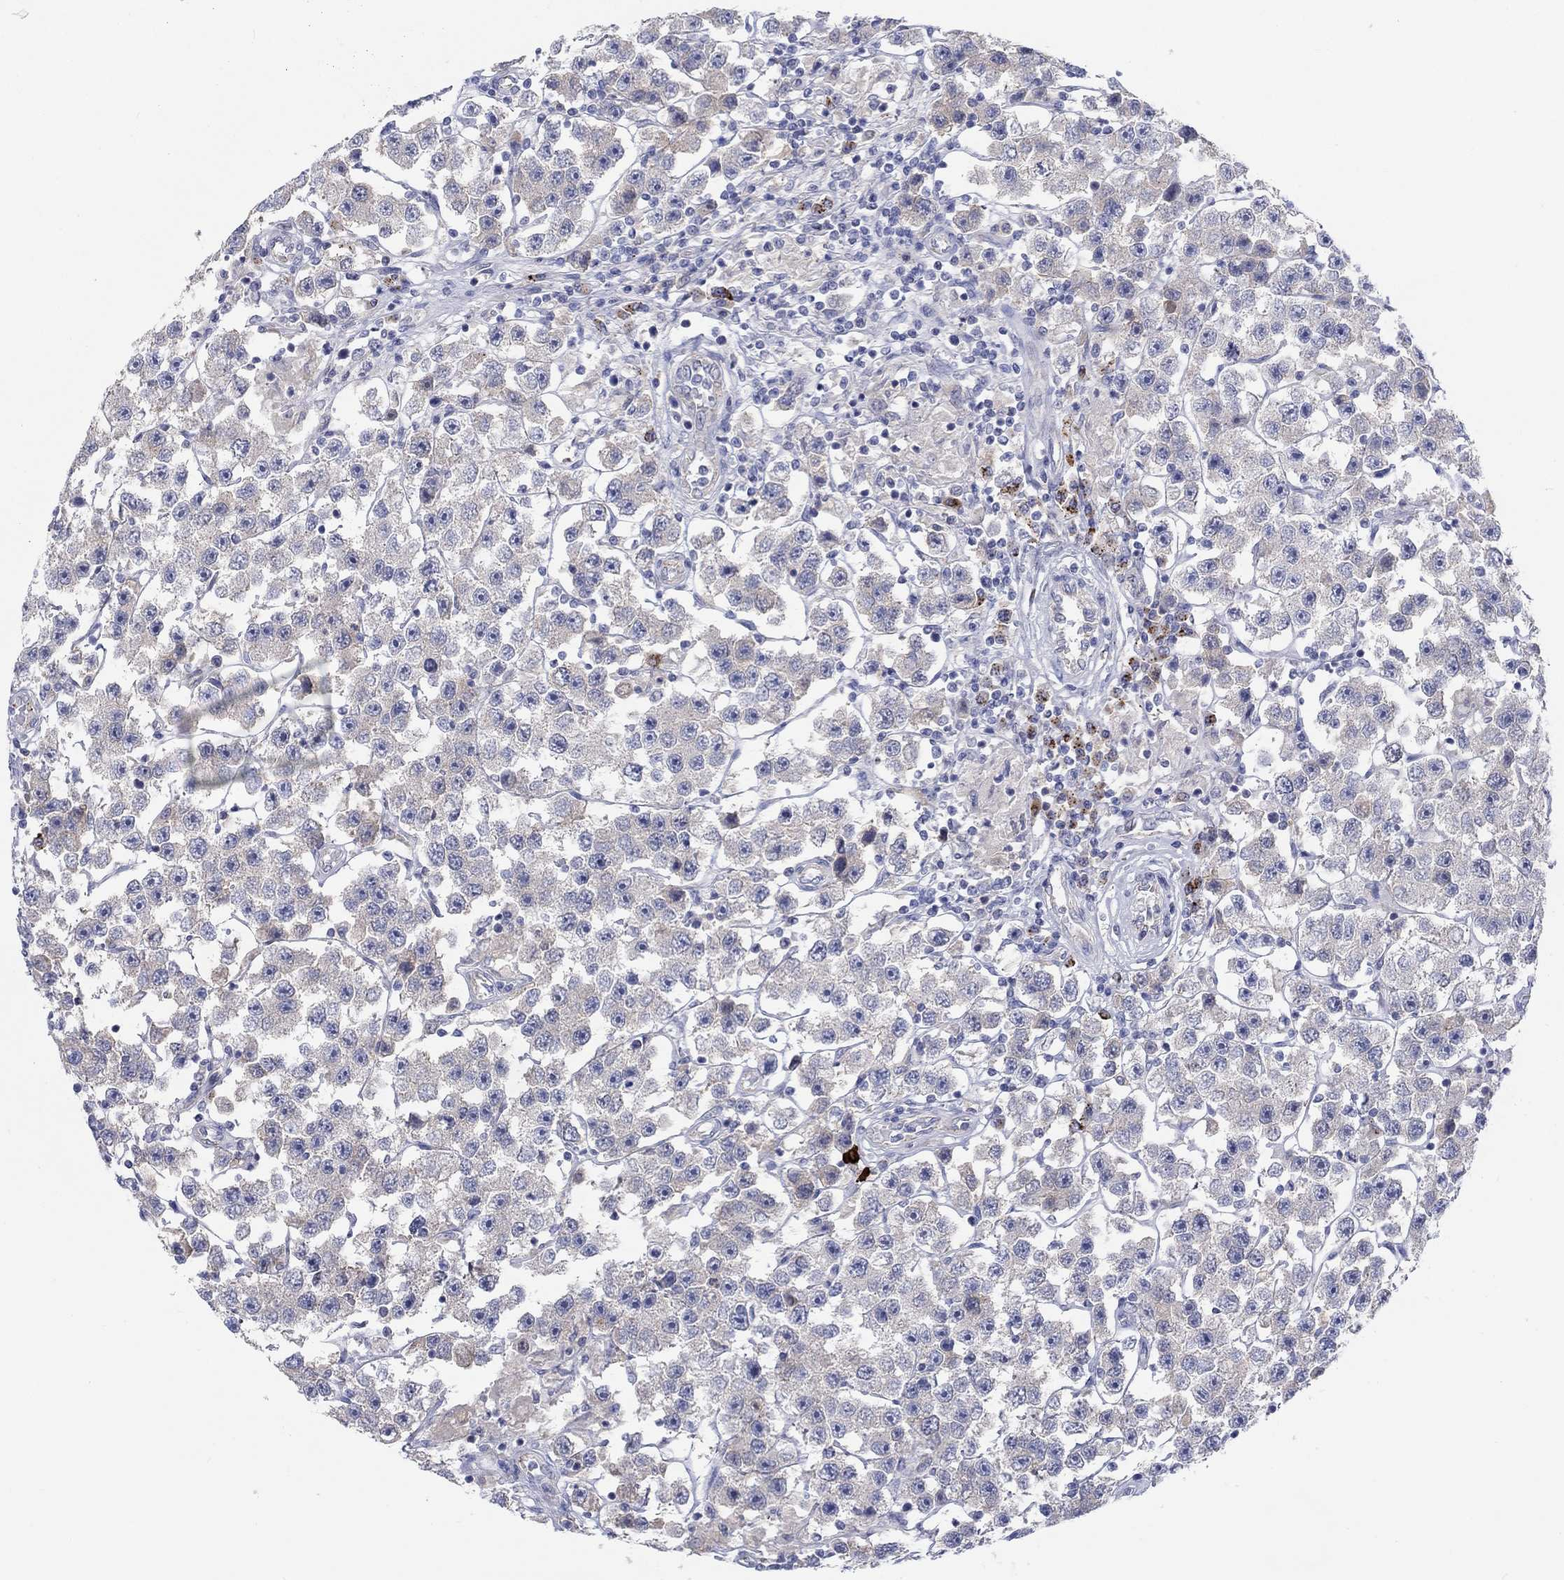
{"staining": {"intensity": "negative", "quantity": "none", "location": "none"}, "tissue": "testis cancer", "cell_type": "Tumor cells", "image_type": "cancer", "snomed": [{"axis": "morphology", "description": "Seminoma, NOS"}, {"axis": "topography", "description": "Testis"}], "caption": "Immunohistochemistry of testis seminoma exhibits no staining in tumor cells.", "gene": "BCO2", "patient": {"sex": "male", "age": 45}}